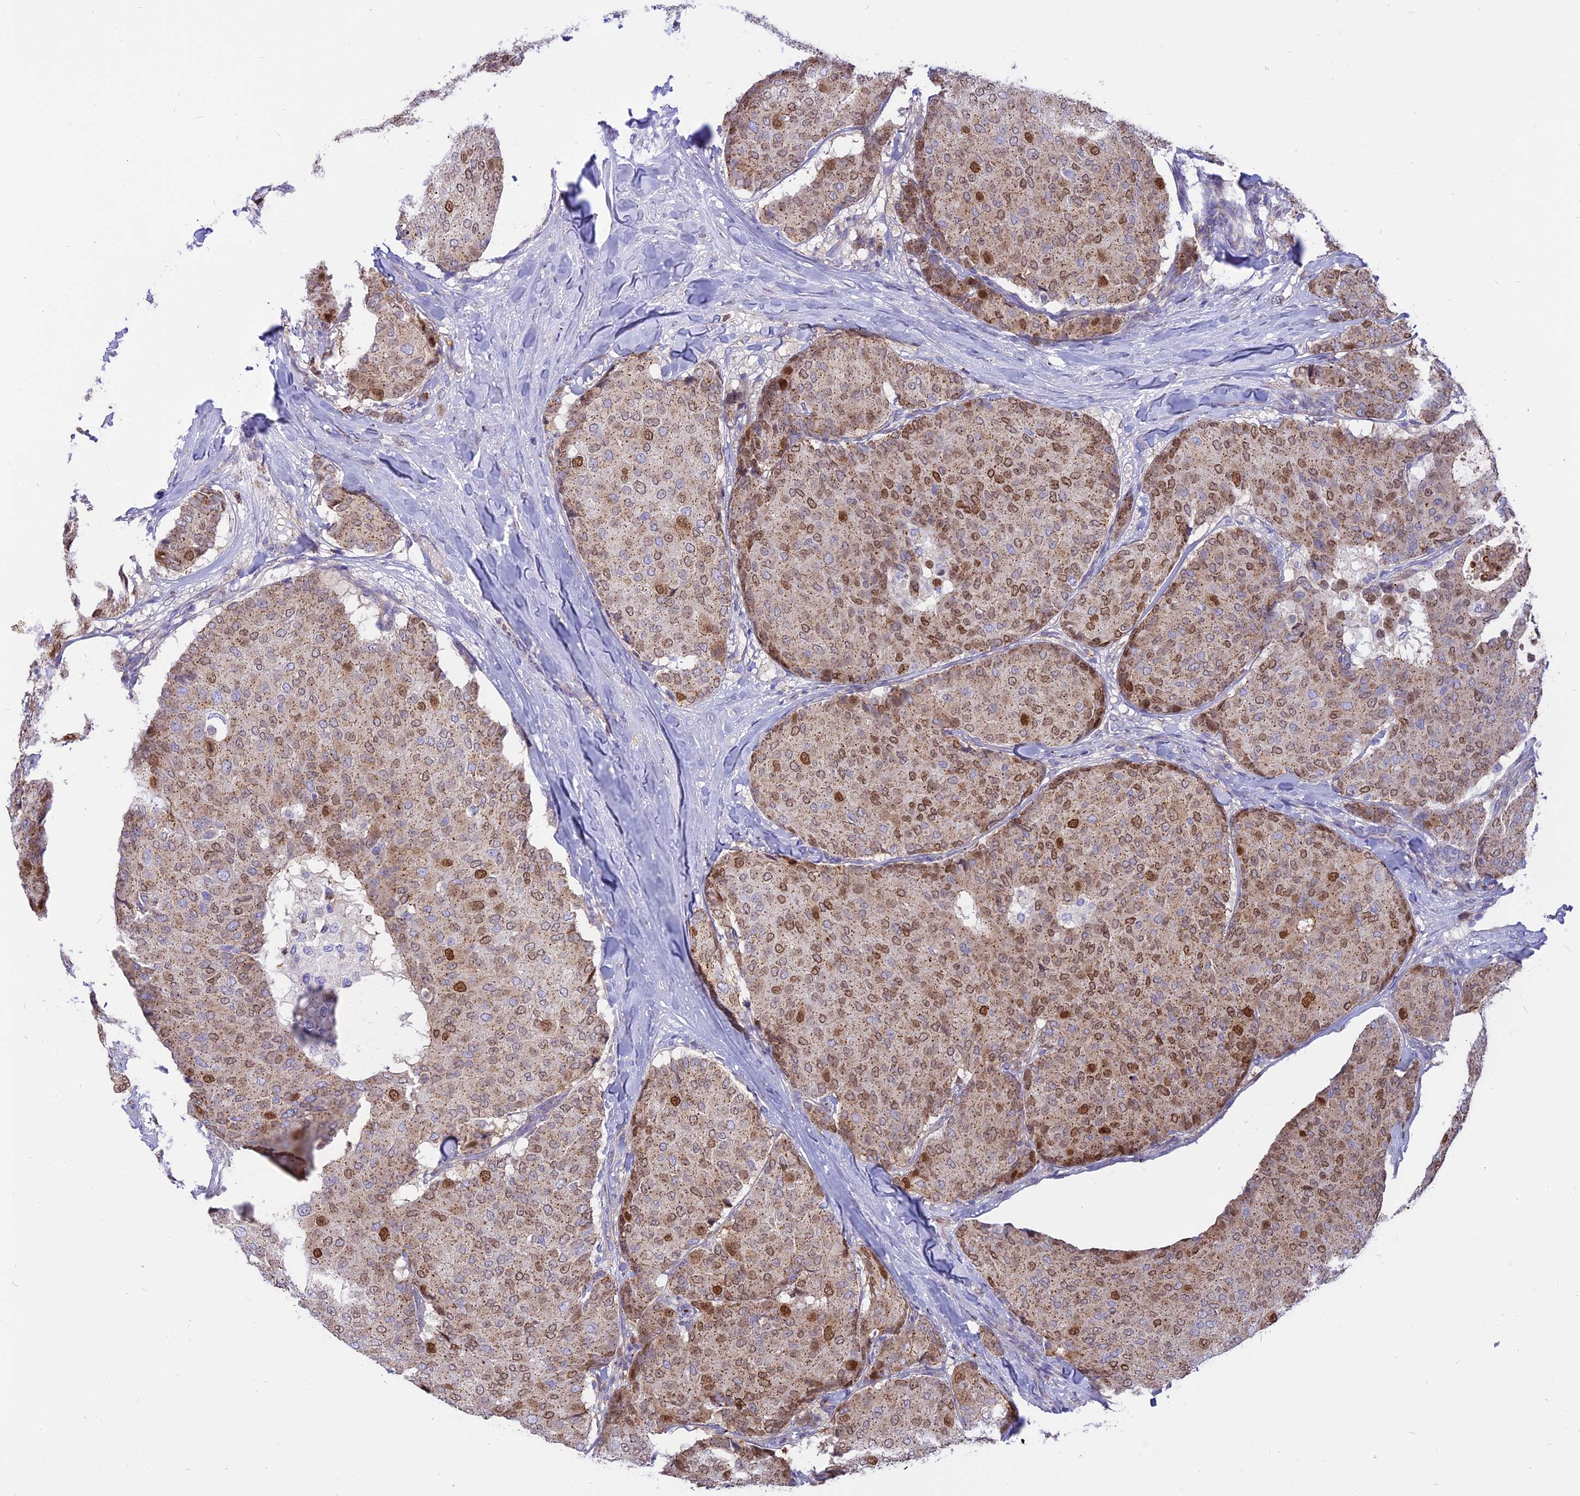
{"staining": {"intensity": "moderate", "quantity": "25%-75%", "location": "nuclear"}, "tissue": "breast cancer", "cell_type": "Tumor cells", "image_type": "cancer", "snomed": [{"axis": "morphology", "description": "Duct carcinoma"}, {"axis": "topography", "description": "Breast"}], "caption": "Approximately 25%-75% of tumor cells in human breast infiltrating ductal carcinoma reveal moderate nuclear protein positivity as visualized by brown immunohistochemical staining.", "gene": "CENPV", "patient": {"sex": "female", "age": 75}}